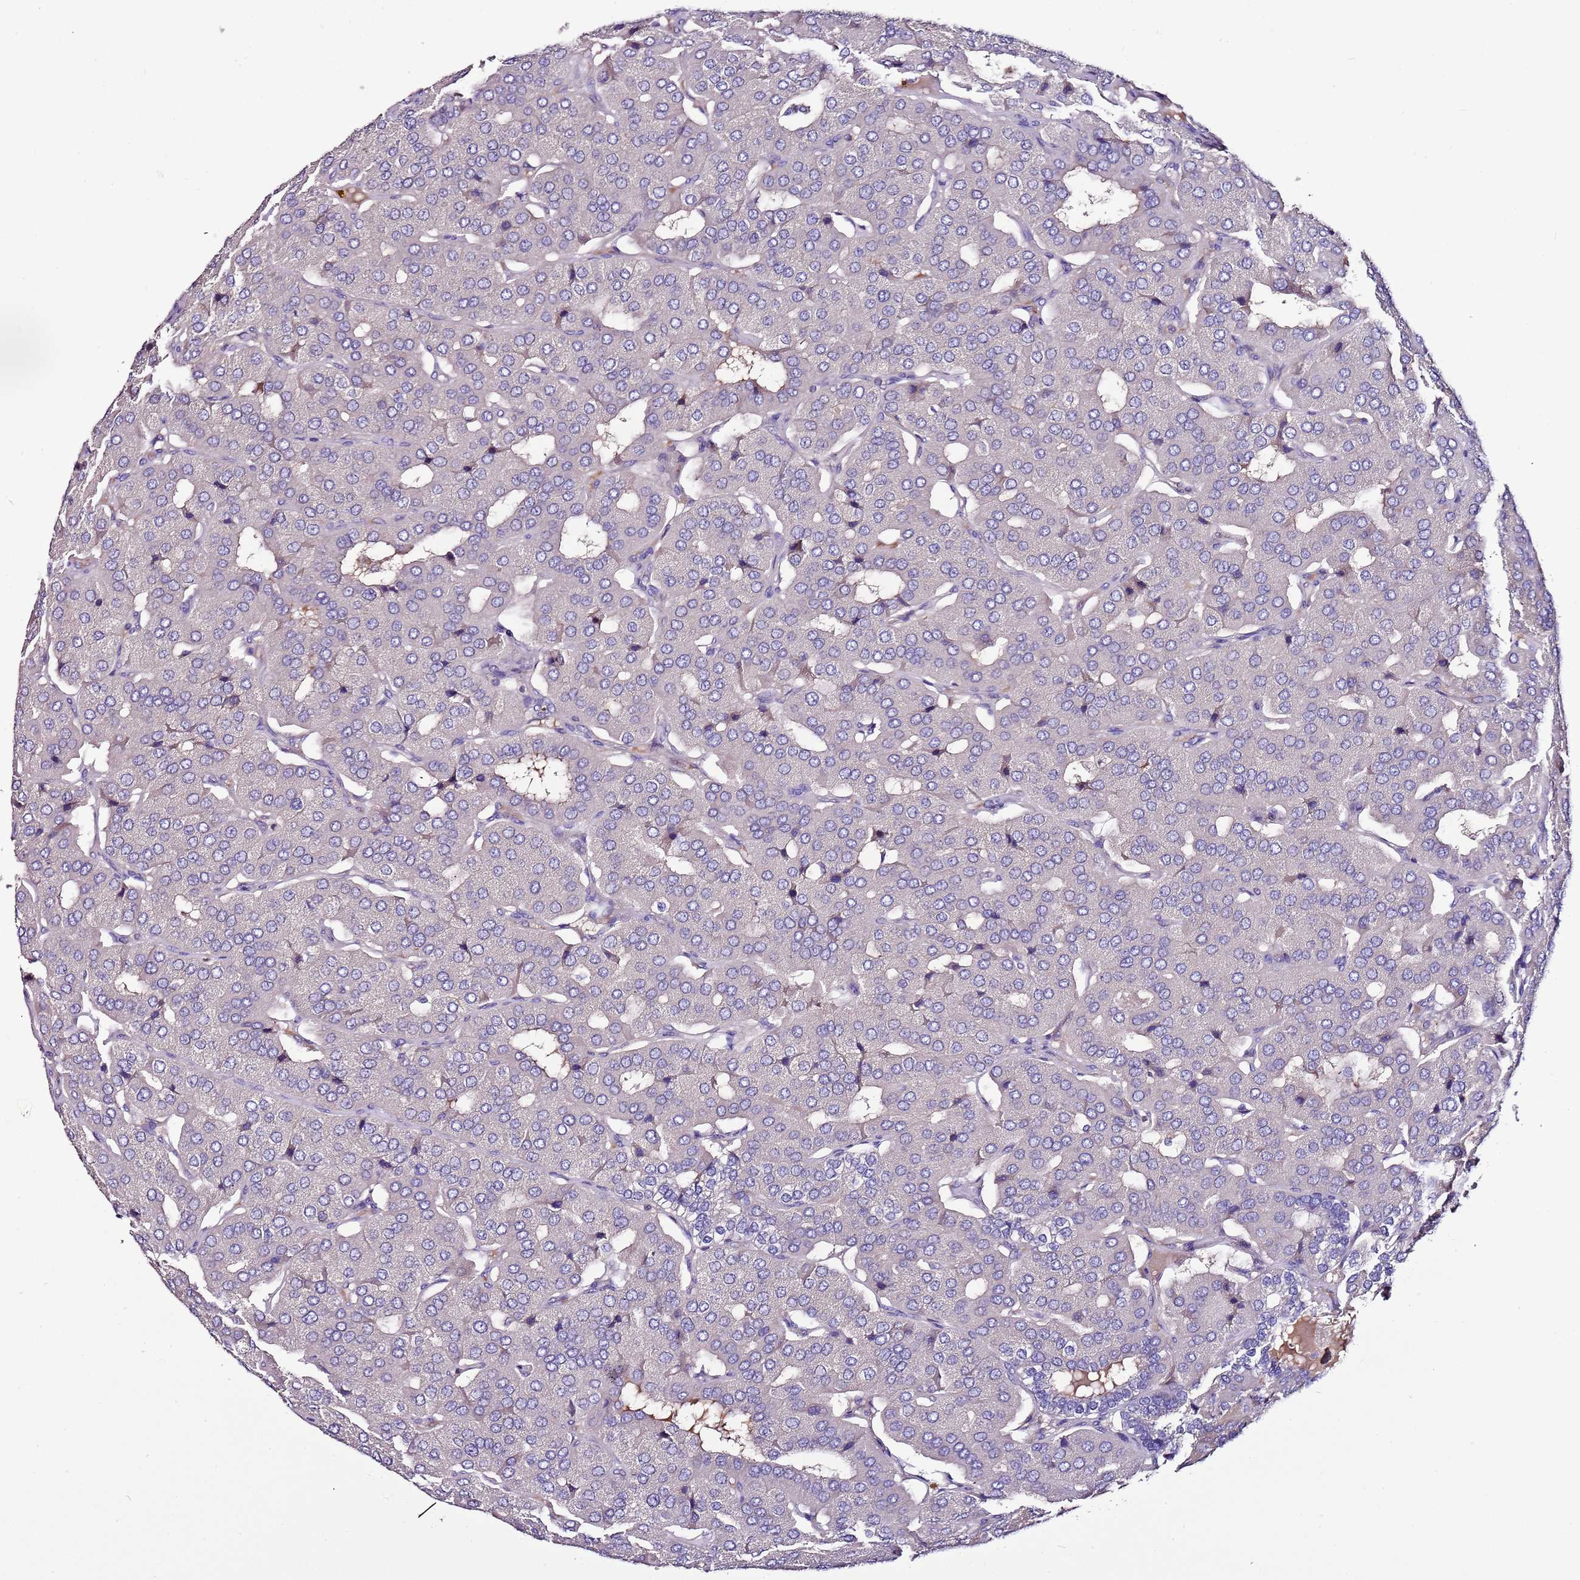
{"staining": {"intensity": "negative", "quantity": "none", "location": "none"}, "tissue": "parathyroid gland", "cell_type": "Glandular cells", "image_type": "normal", "snomed": [{"axis": "morphology", "description": "Normal tissue, NOS"}, {"axis": "morphology", "description": "Adenoma, NOS"}, {"axis": "topography", "description": "Parathyroid gland"}], "caption": "Human parathyroid gland stained for a protein using immunohistochemistry displays no positivity in glandular cells.", "gene": "IGIP", "patient": {"sex": "female", "age": 86}}